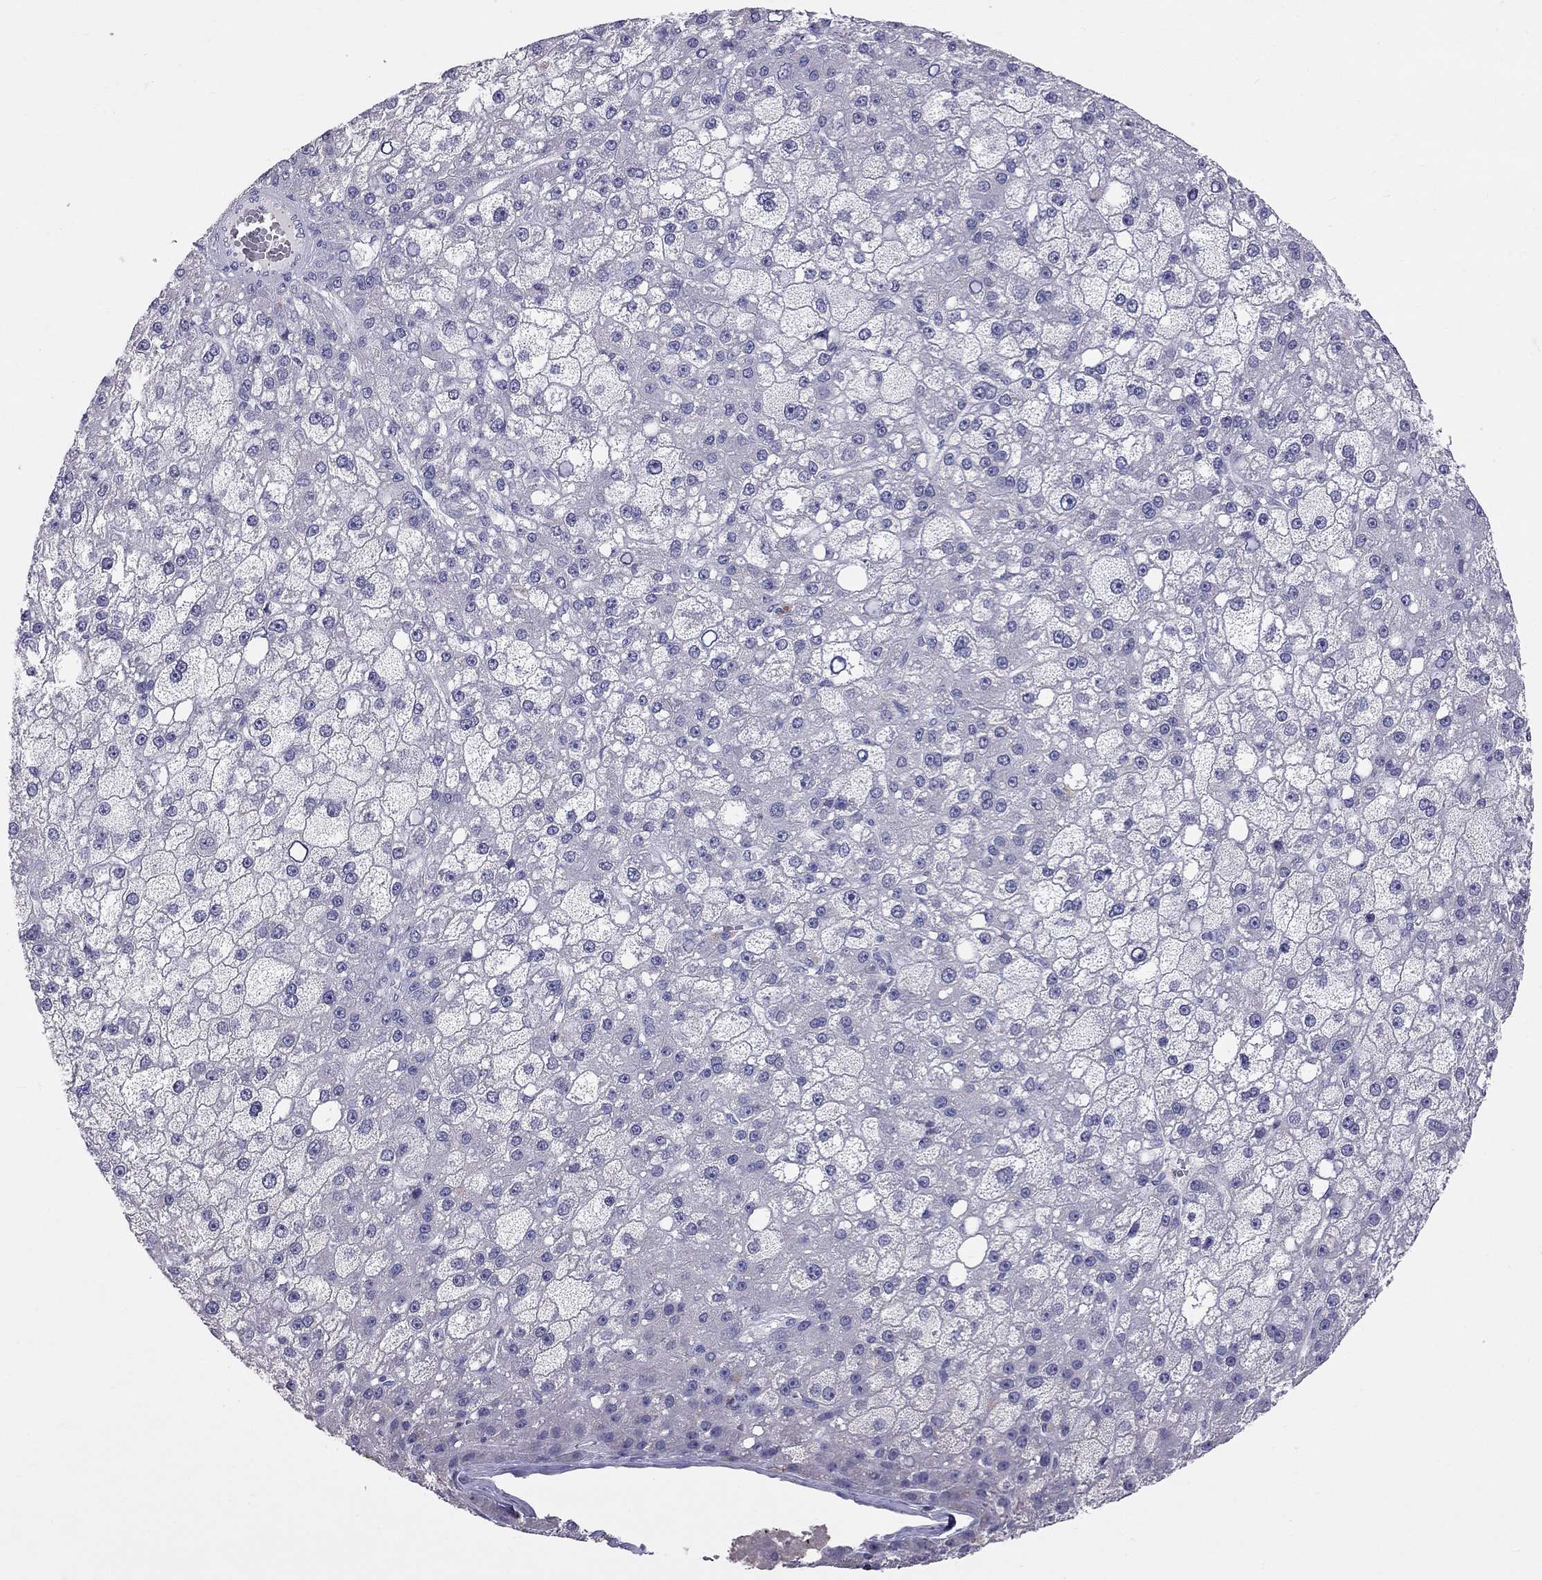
{"staining": {"intensity": "negative", "quantity": "none", "location": "none"}, "tissue": "liver cancer", "cell_type": "Tumor cells", "image_type": "cancer", "snomed": [{"axis": "morphology", "description": "Carcinoma, Hepatocellular, NOS"}, {"axis": "topography", "description": "Liver"}], "caption": "Human liver hepatocellular carcinoma stained for a protein using IHC exhibits no expression in tumor cells.", "gene": "CFAP91", "patient": {"sex": "male", "age": 67}}